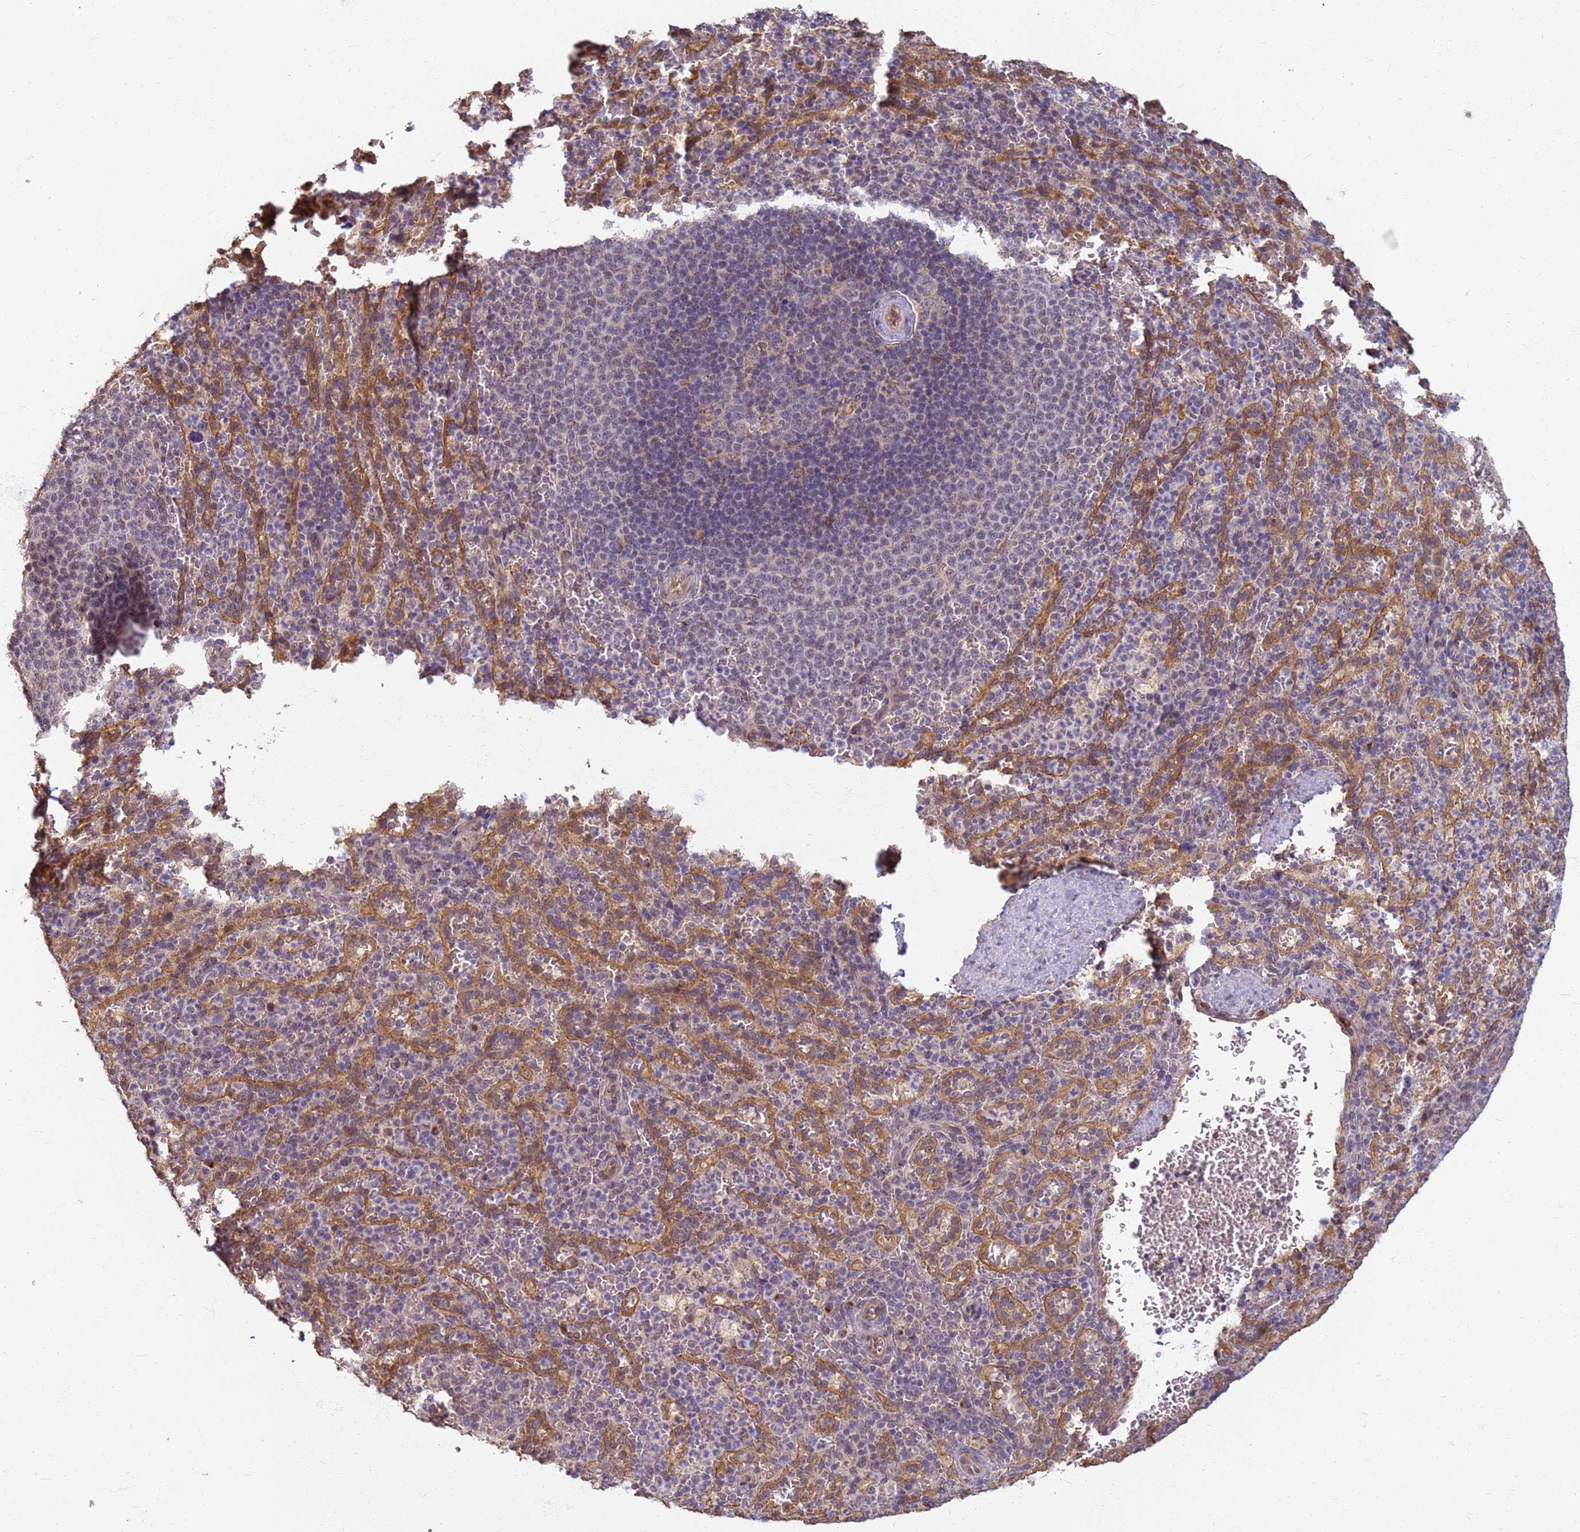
{"staining": {"intensity": "weak", "quantity": "<25%", "location": "nuclear"}, "tissue": "spleen", "cell_type": "Cells in red pulp", "image_type": "normal", "snomed": [{"axis": "morphology", "description": "Normal tissue, NOS"}, {"axis": "topography", "description": "Spleen"}], "caption": "Benign spleen was stained to show a protein in brown. There is no significant positivity in cells in red pulp. (Brightfield microscopy of DAB IHC at high magnification).", "gene": "ITGB4", "patient": {"sex": "female", "age": 21}}